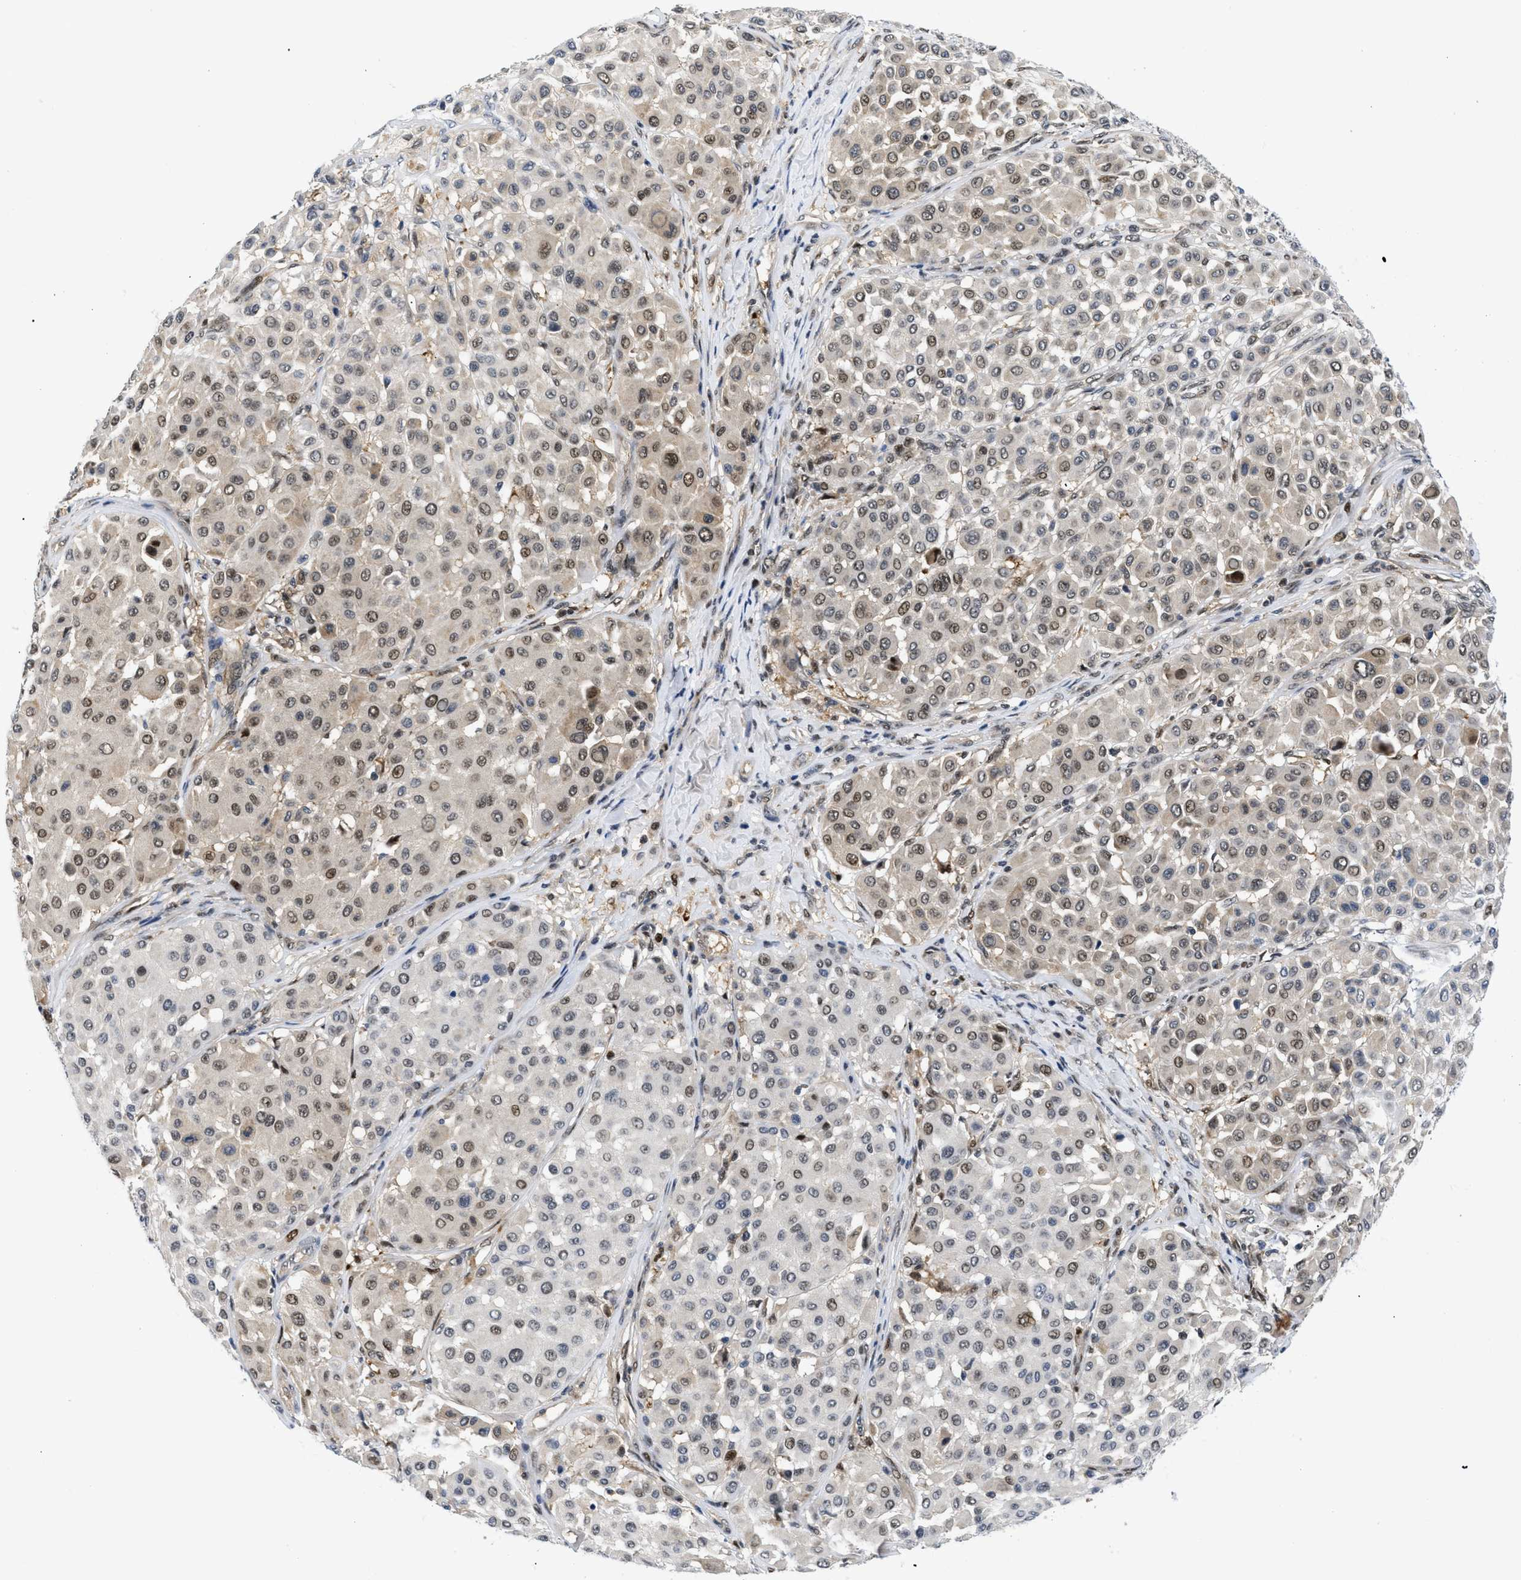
{"staining": {"intensity": "moderate", "quantity": "25%-75%", "location": "nuclear"}, "tissue": "melanoma", "cell_type": "Tumor cells", "image_type": "cancer", "snomed": [{"axis": "morphology", "description": "Malignant melanoma, Metastatic site"}, {"axis": "topography", "description": "Soft tissue"}], "caption": "Human melanoma stained with a brown dye exhibits moderate nuclear positive expression in approximately 25%-75% of tumor cells.", "gene": "SLC29A2", "patient": {"sex": "male", "age": 41}}